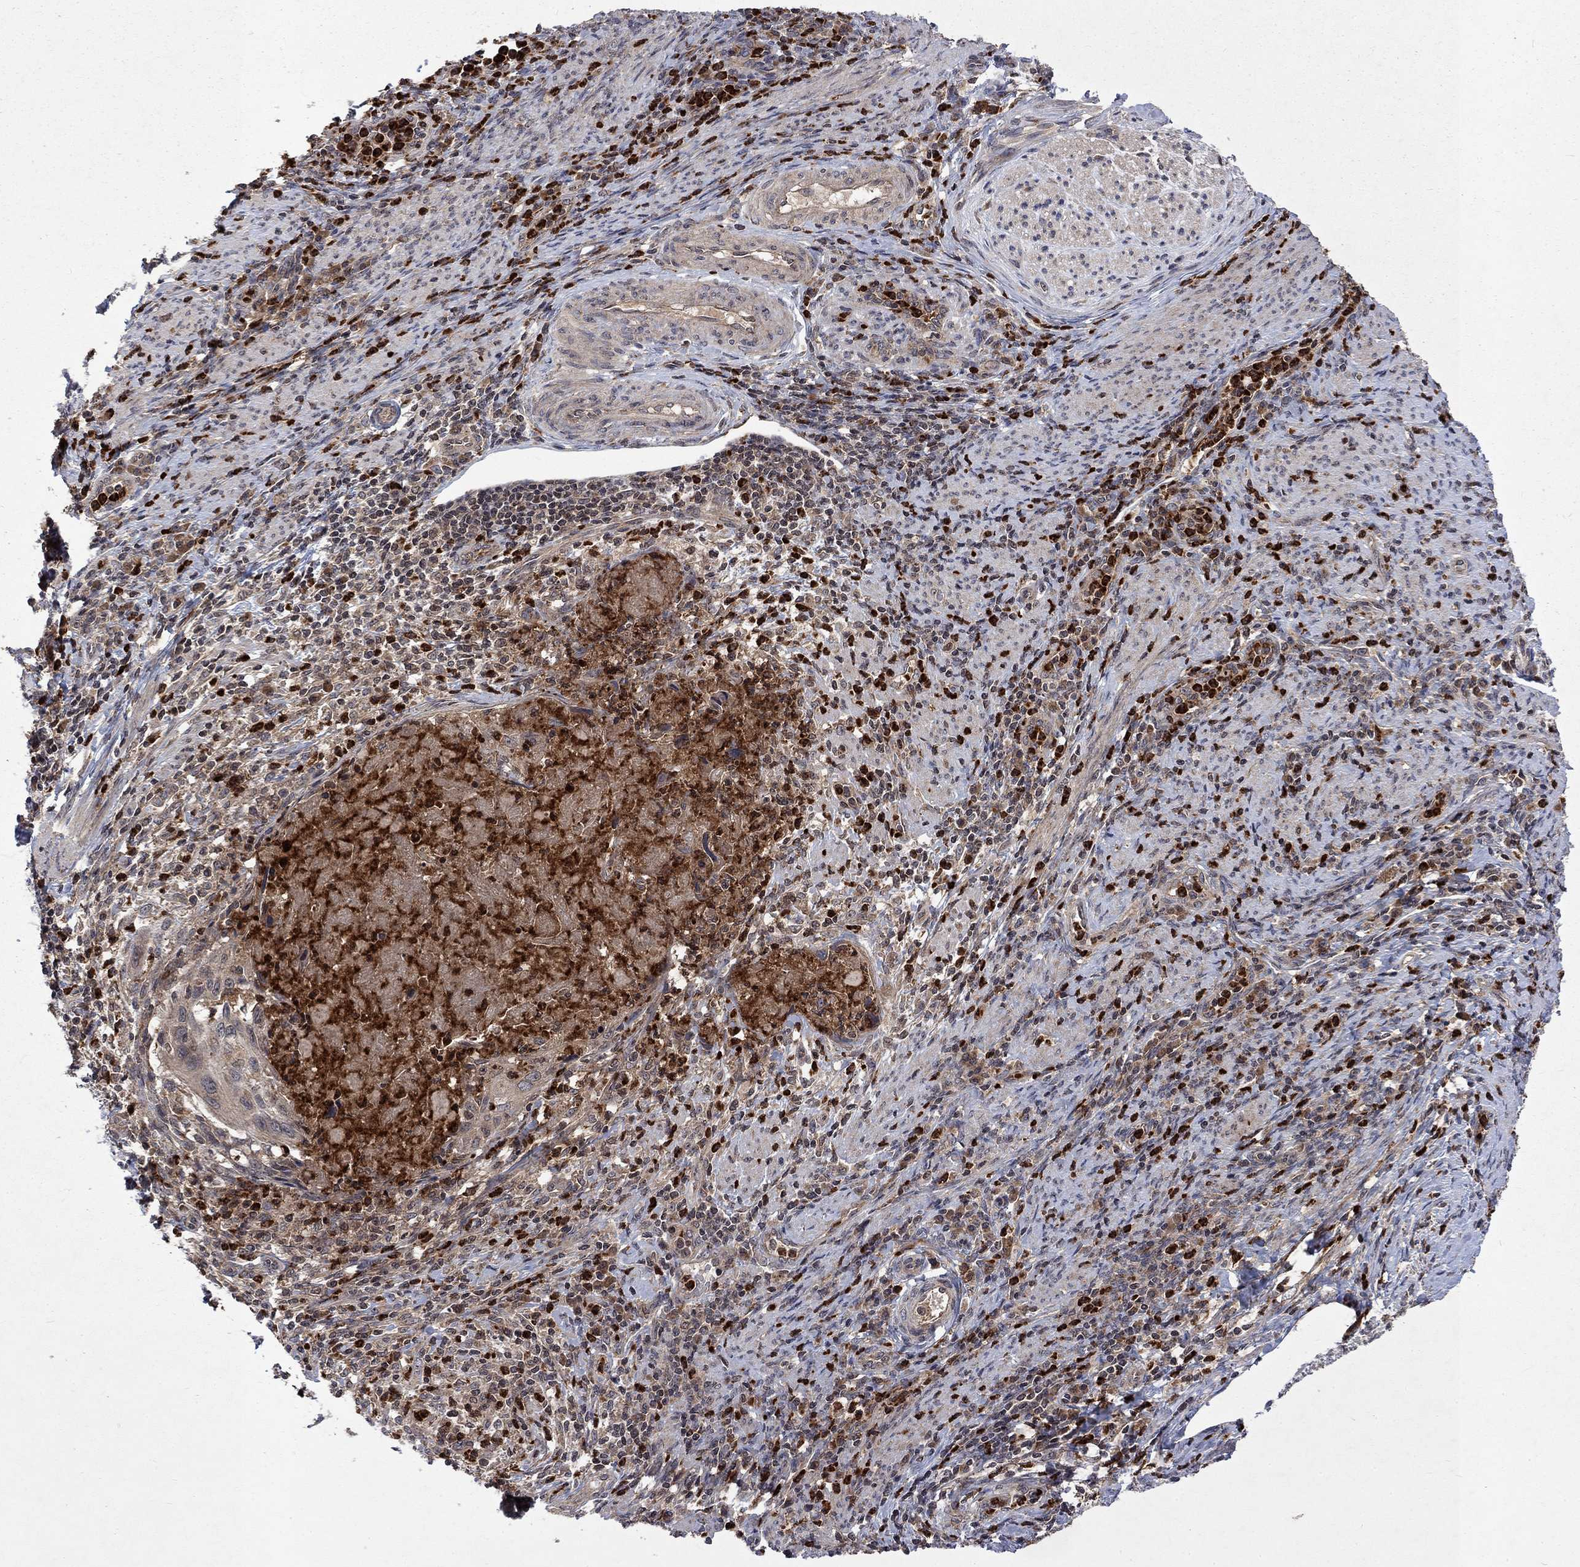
{"staining": {"intensity": "negative", "quantity": "none", "location": "none"}, "tissue": "cervical cancer", "cell_type": "Tumor cells", "image_type": "cancer", "snomed": [{"axis": "morphology", "description": "Squamous cell carcinoma, NOS"}, {"axis": "topography", "description": "Cervix"}], "caption": "Tumor cells are negative for protein expression in human cervical squamous cell carcinoma.", "gene": "TMEM33", "patient": {"sex": "female", "age": 26}}